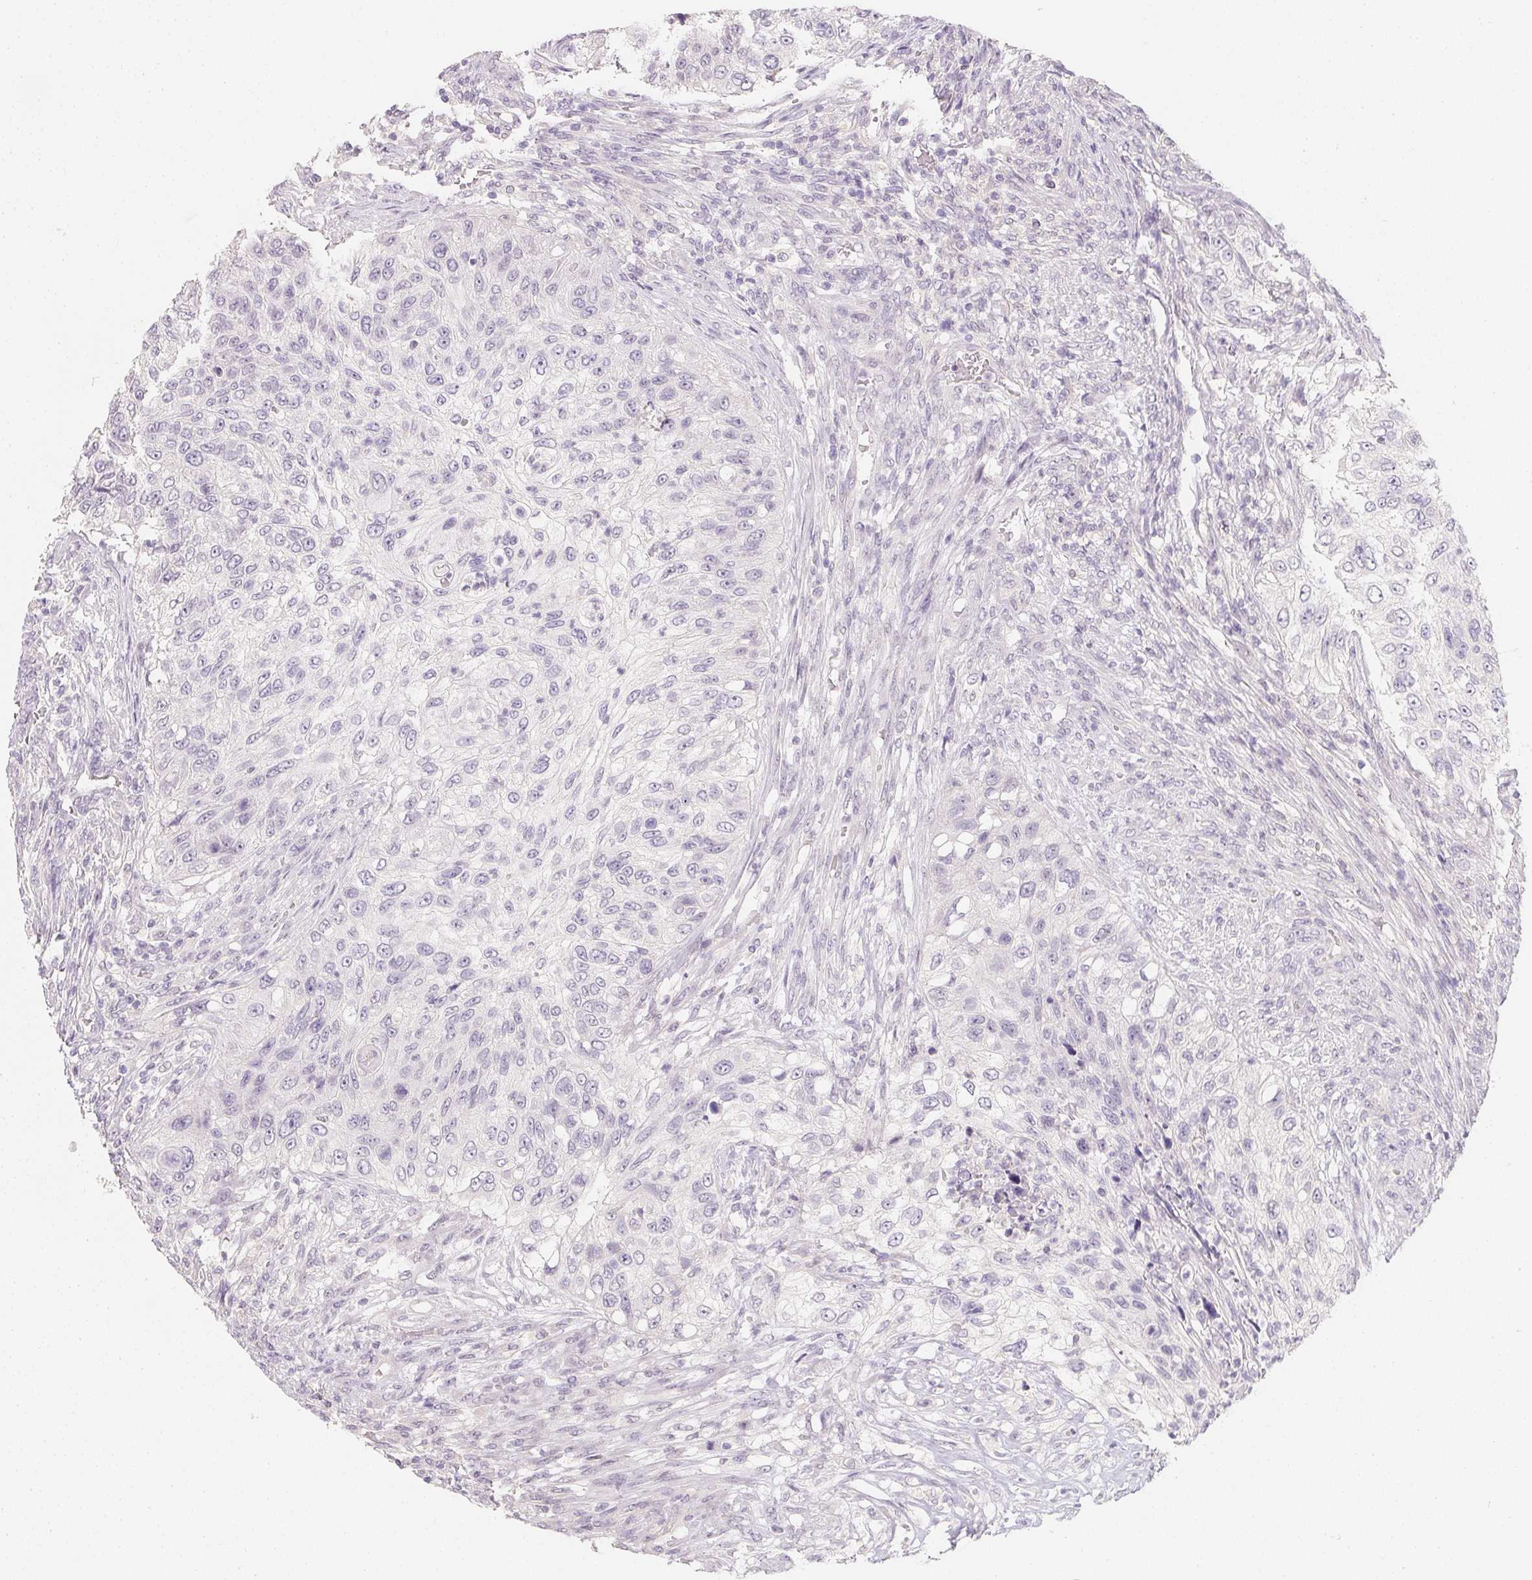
{"staining": {"intensity": "negative", "quantity": "none", "location": "none"}, "tissue": "urothelial cancer", "cell_type": "Tumor cells", "image_type": "cancer", "snomed": [{"axis": "morphology", "description": "Urothelial carcinoma, High grade"}, {"axis": "topography", "description": "Urinary bladder"}], "caption": "A histopathology image of urothelial cancer stained for a protein demonstrates no brown staining in tumor cells.", "gene": "ZBBX", "patient": {"sex": "female", "age": 60}}